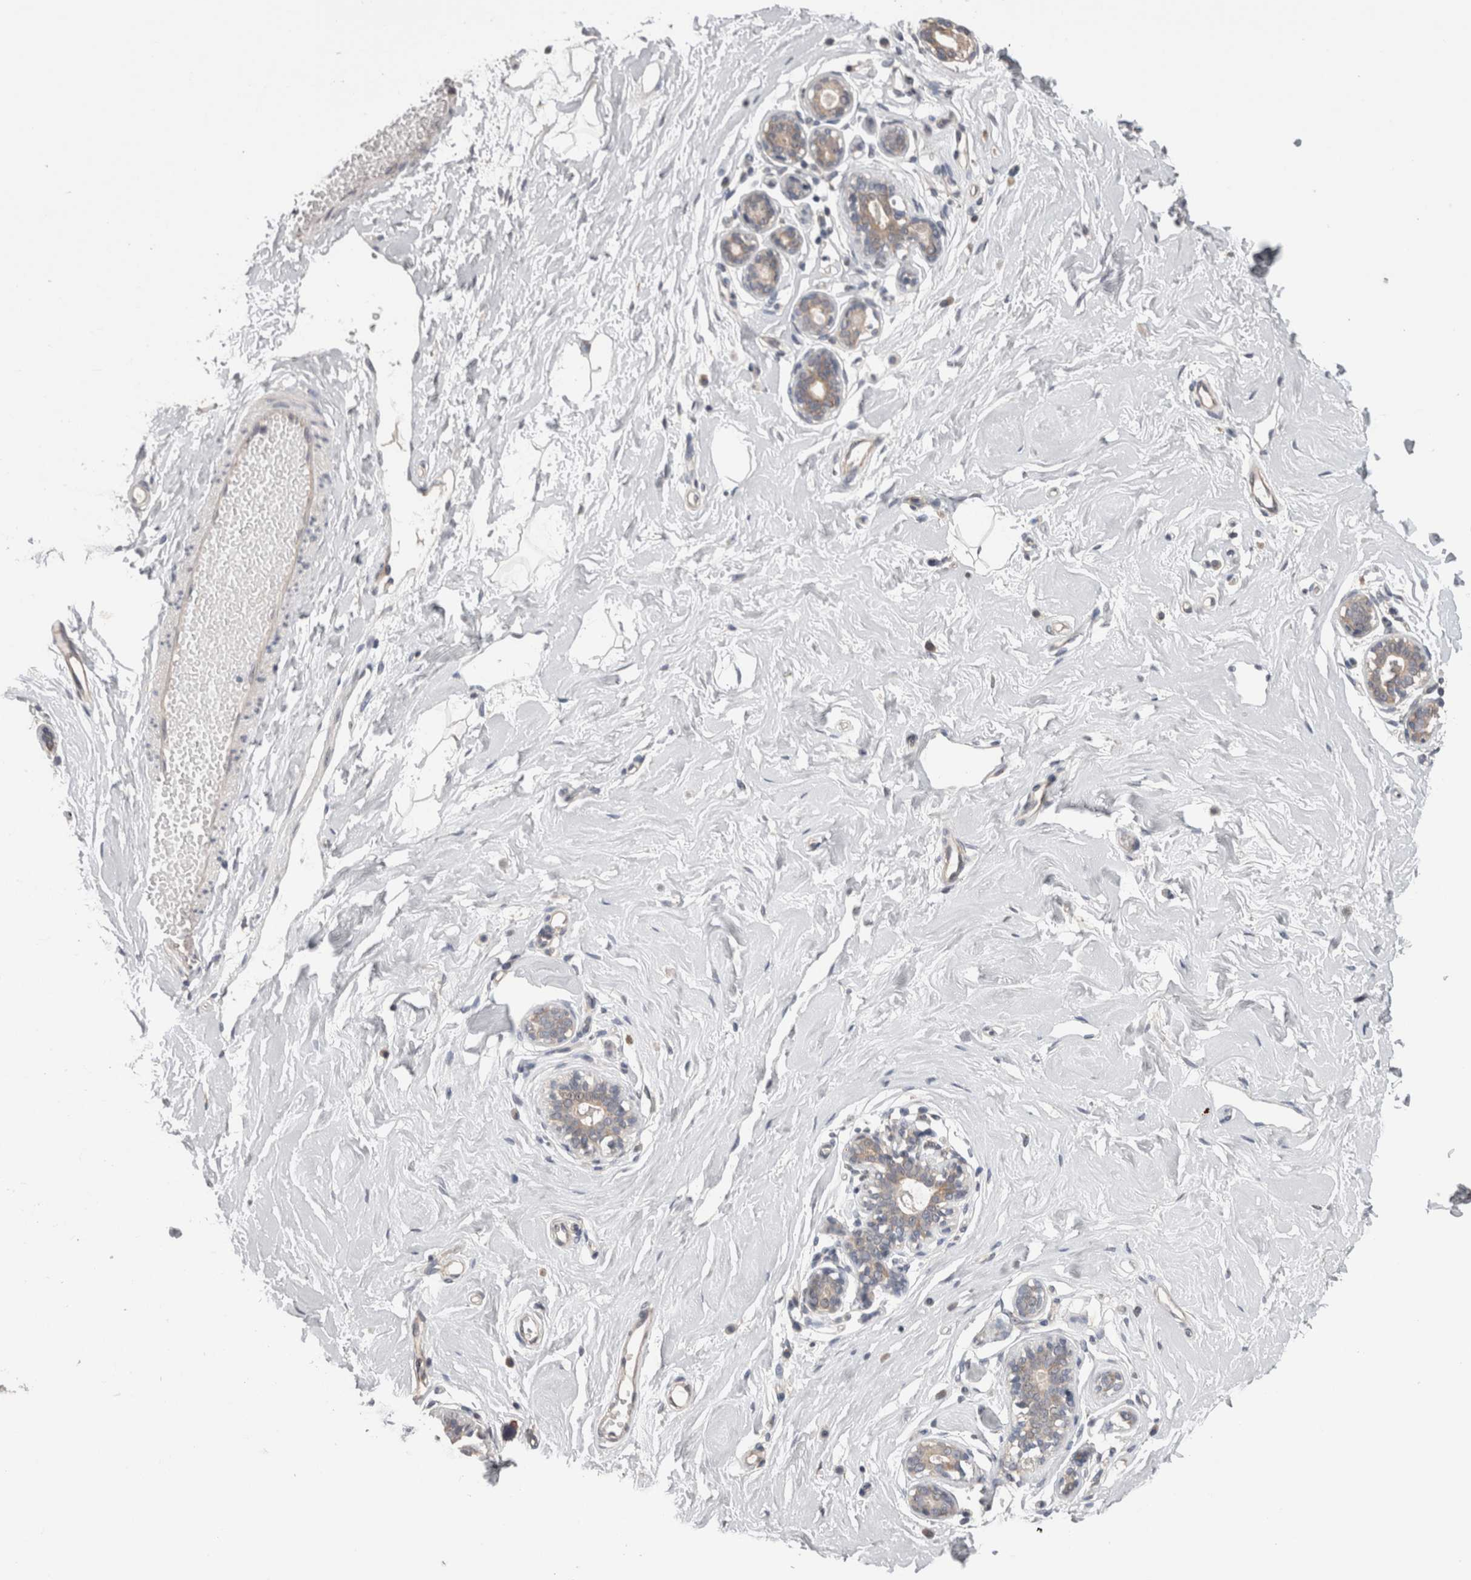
{"staining": {"intensity": "negative", "quantity": "none", "location": "none"}, "tissue": "breast", "cell_type": "Adipocytes", "image_type": "normal", "snomed": [{"axis": "morphology", "description": "Normal tissue, NOS"}, {"axis": "morphology", "description": "Adenoma, NOS"}, {"axis": "topography", "description": "Breast"}], "caption": "Protein analysis of normal breast exhibits no significant staining in adipocytes.", "gene": "DCTN6", "patient": {"sex": "female", "age": 23}}